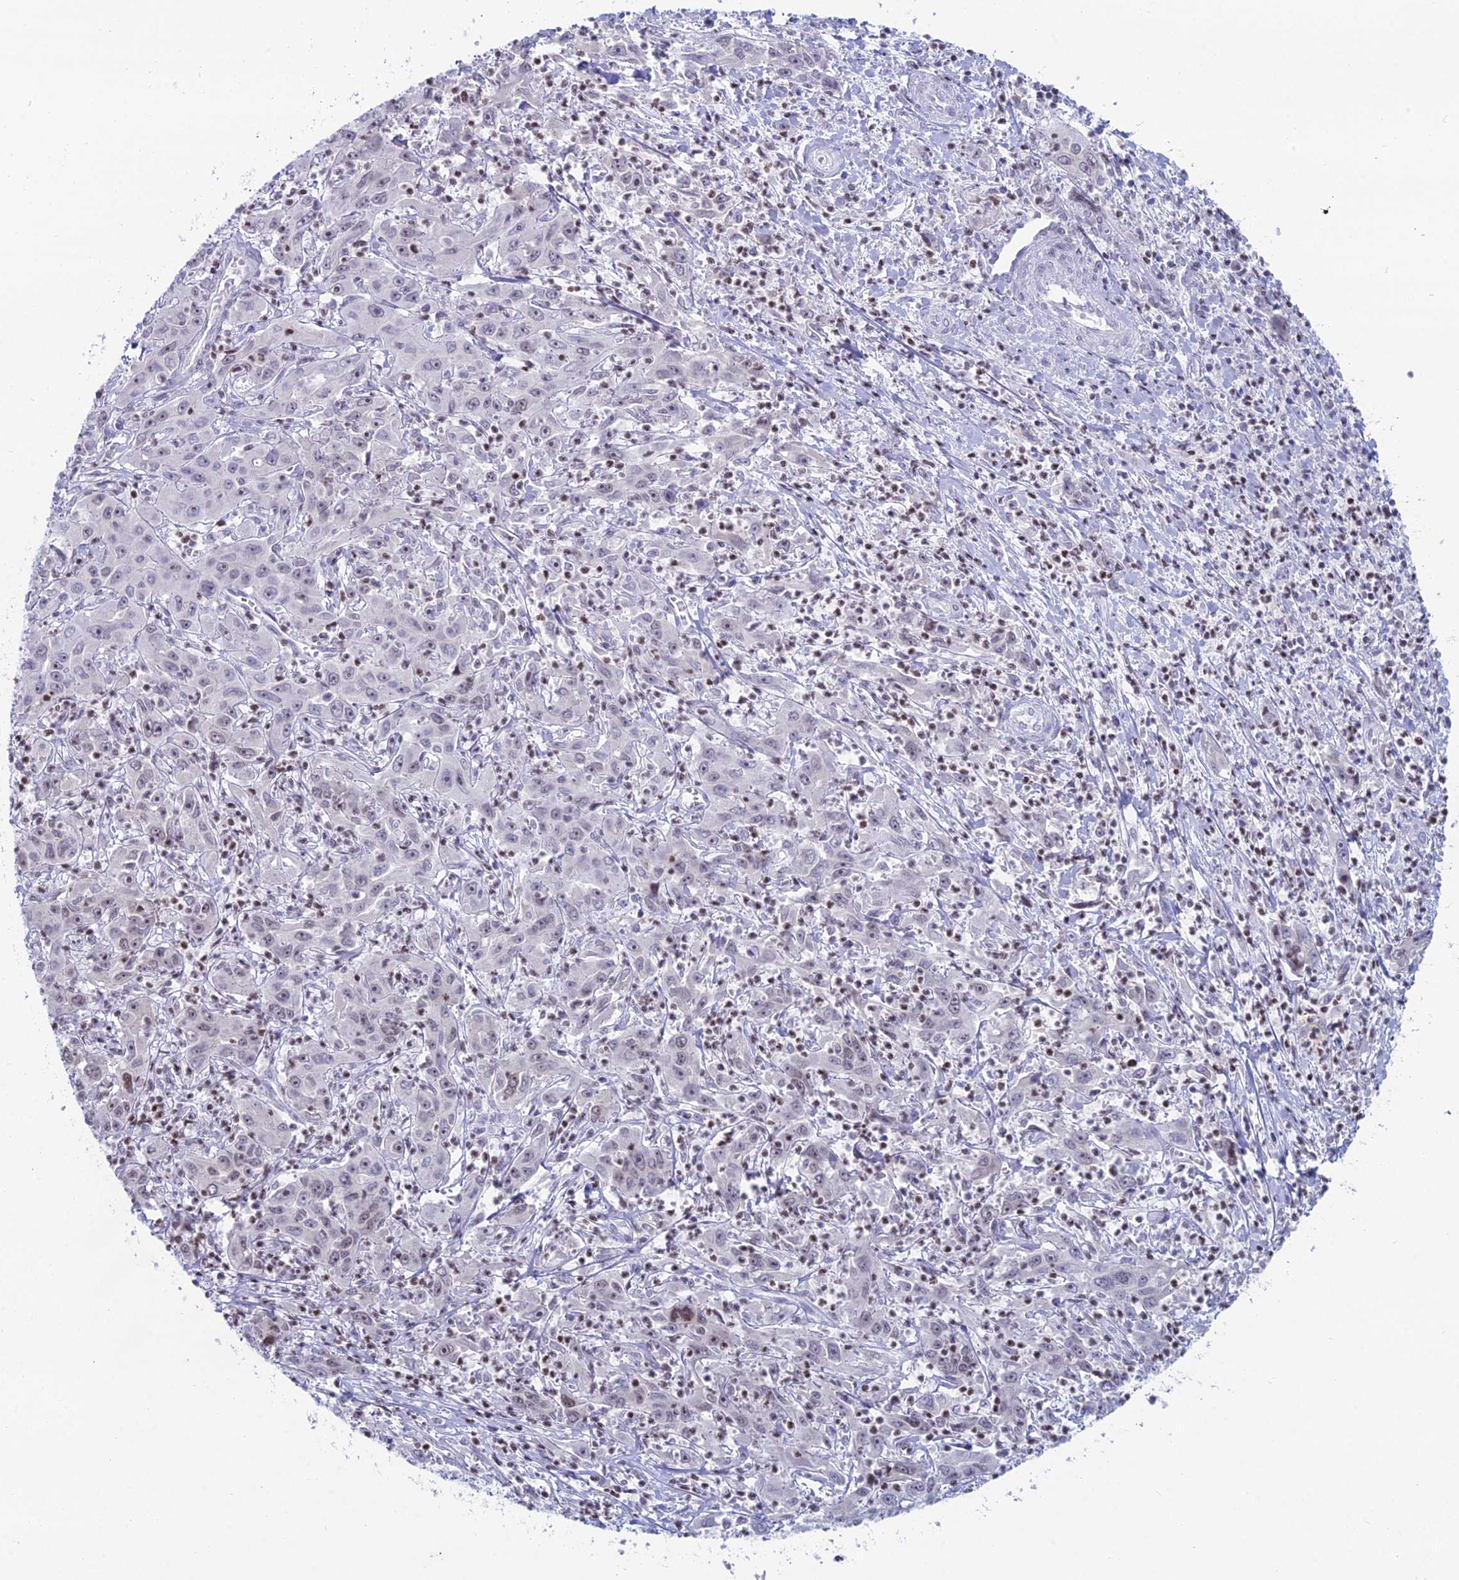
{"staining": {"intensity": "negative", "quantity": "none", "location": "none"}, "tissue": "liver cancer", "cell_type": "Tumor cells", "image_type": "cancer", "snomed": [{"axis": "morphology", "description": "Carcinoma, Hepatocellular, NOS"}, {"axis": "topography", "description": "Liver"}], "caption": "Tumor cells show no significant expression in liver hepatocellular carcinoma.", "gene": "CERS6", "patient": {"sex": "male", "age": 63}}